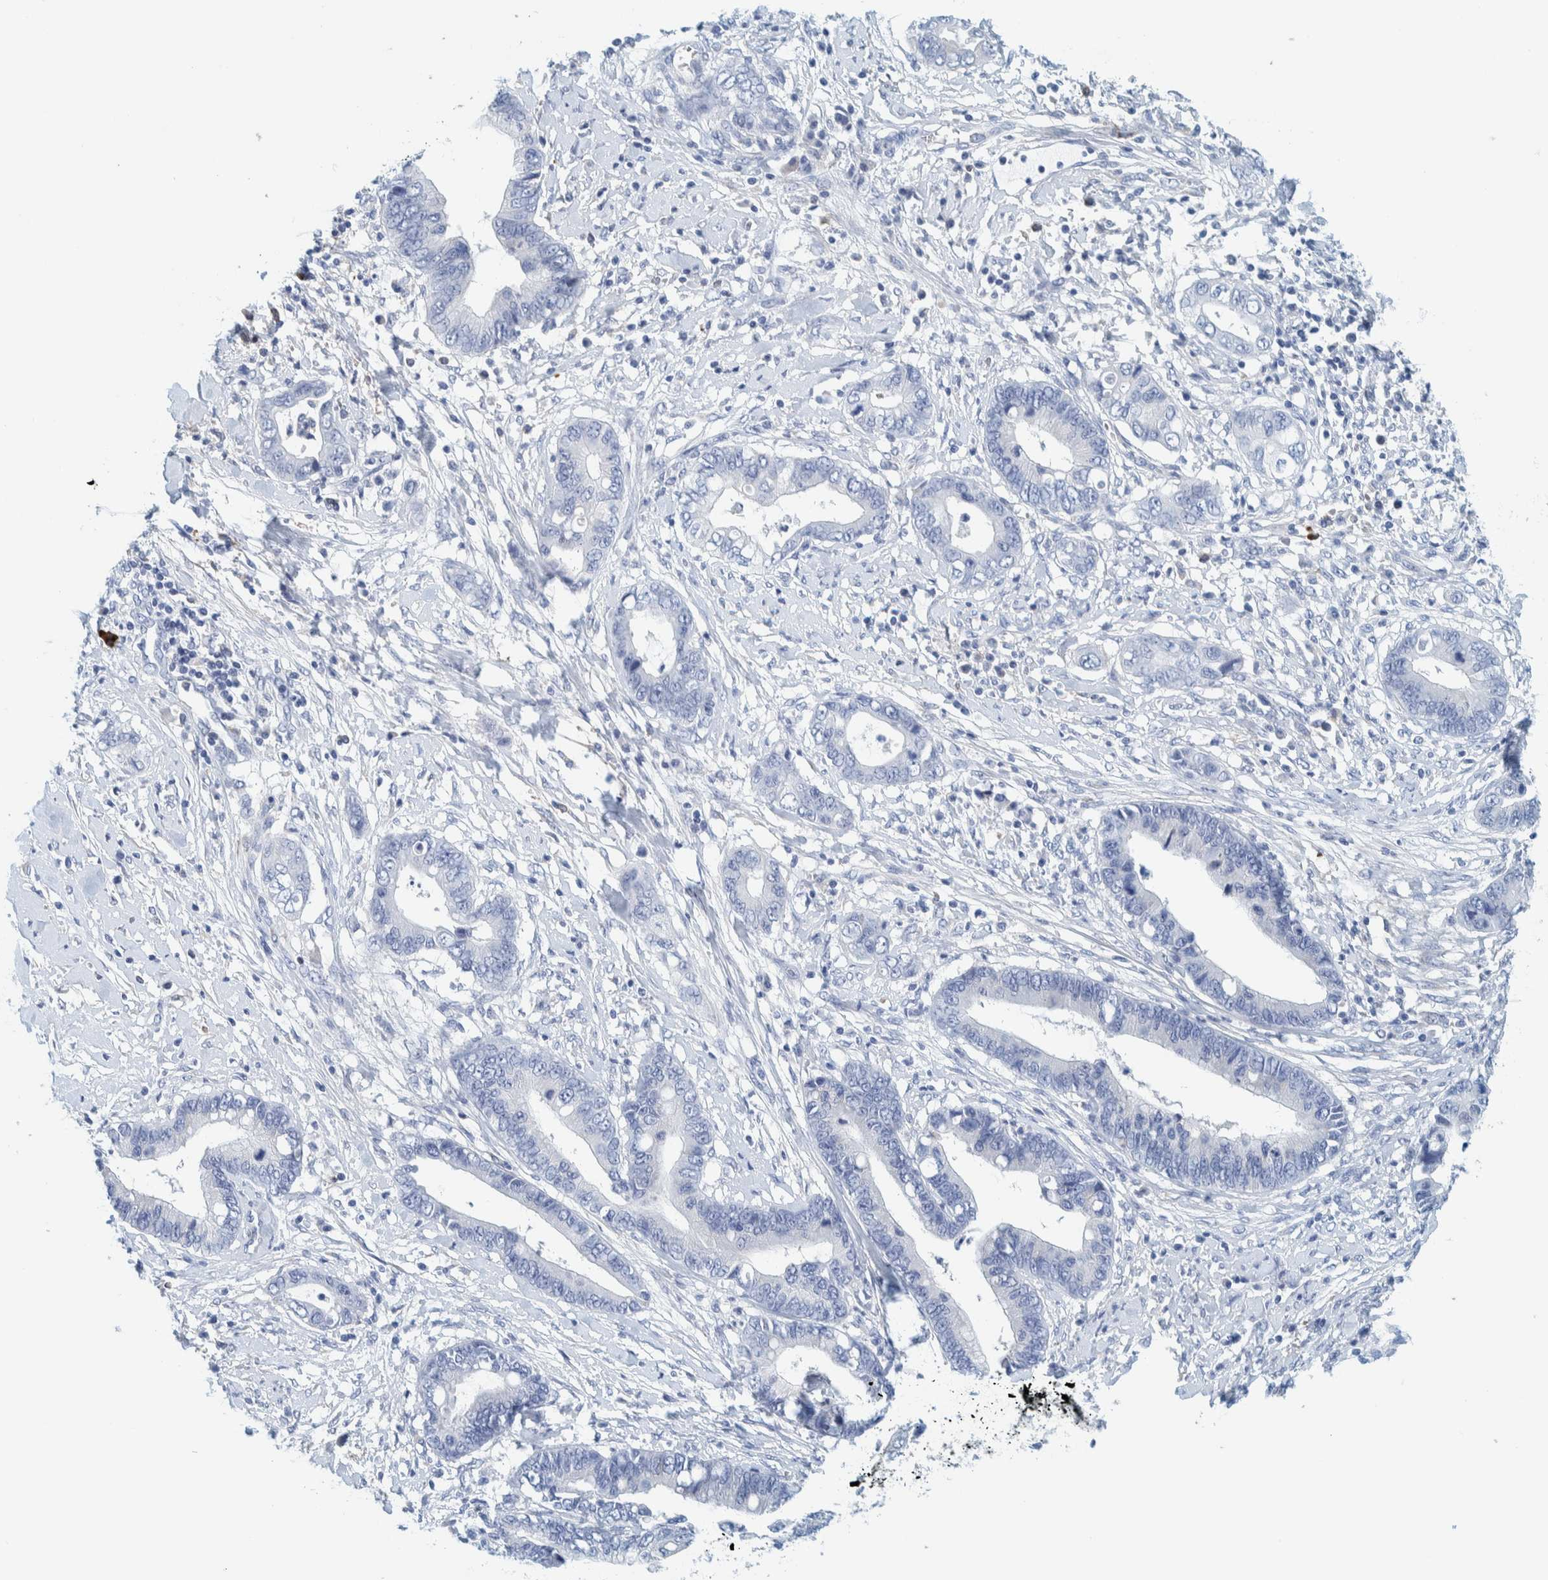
{"staining": {"intensity": "negative", "quantity": "none", "location": "none"}, "tissue": "cervical cancer", "cell_type": "Tumor cells", "image_type": "cancer", "snomed": [{"axis": "morphology", "description": "Adenocarcinoma, NOS"}, {"axis": "topography", "description": "Cervix"}], "caption": "Tumor cells show no significant positivity in cervical cancer (adenocarcinoma). (Immunohistochemistry (ihc), brightfield microscopy, high magnification).", "gene": "MOG", "patient": {"sex": "female", "age": 44}}